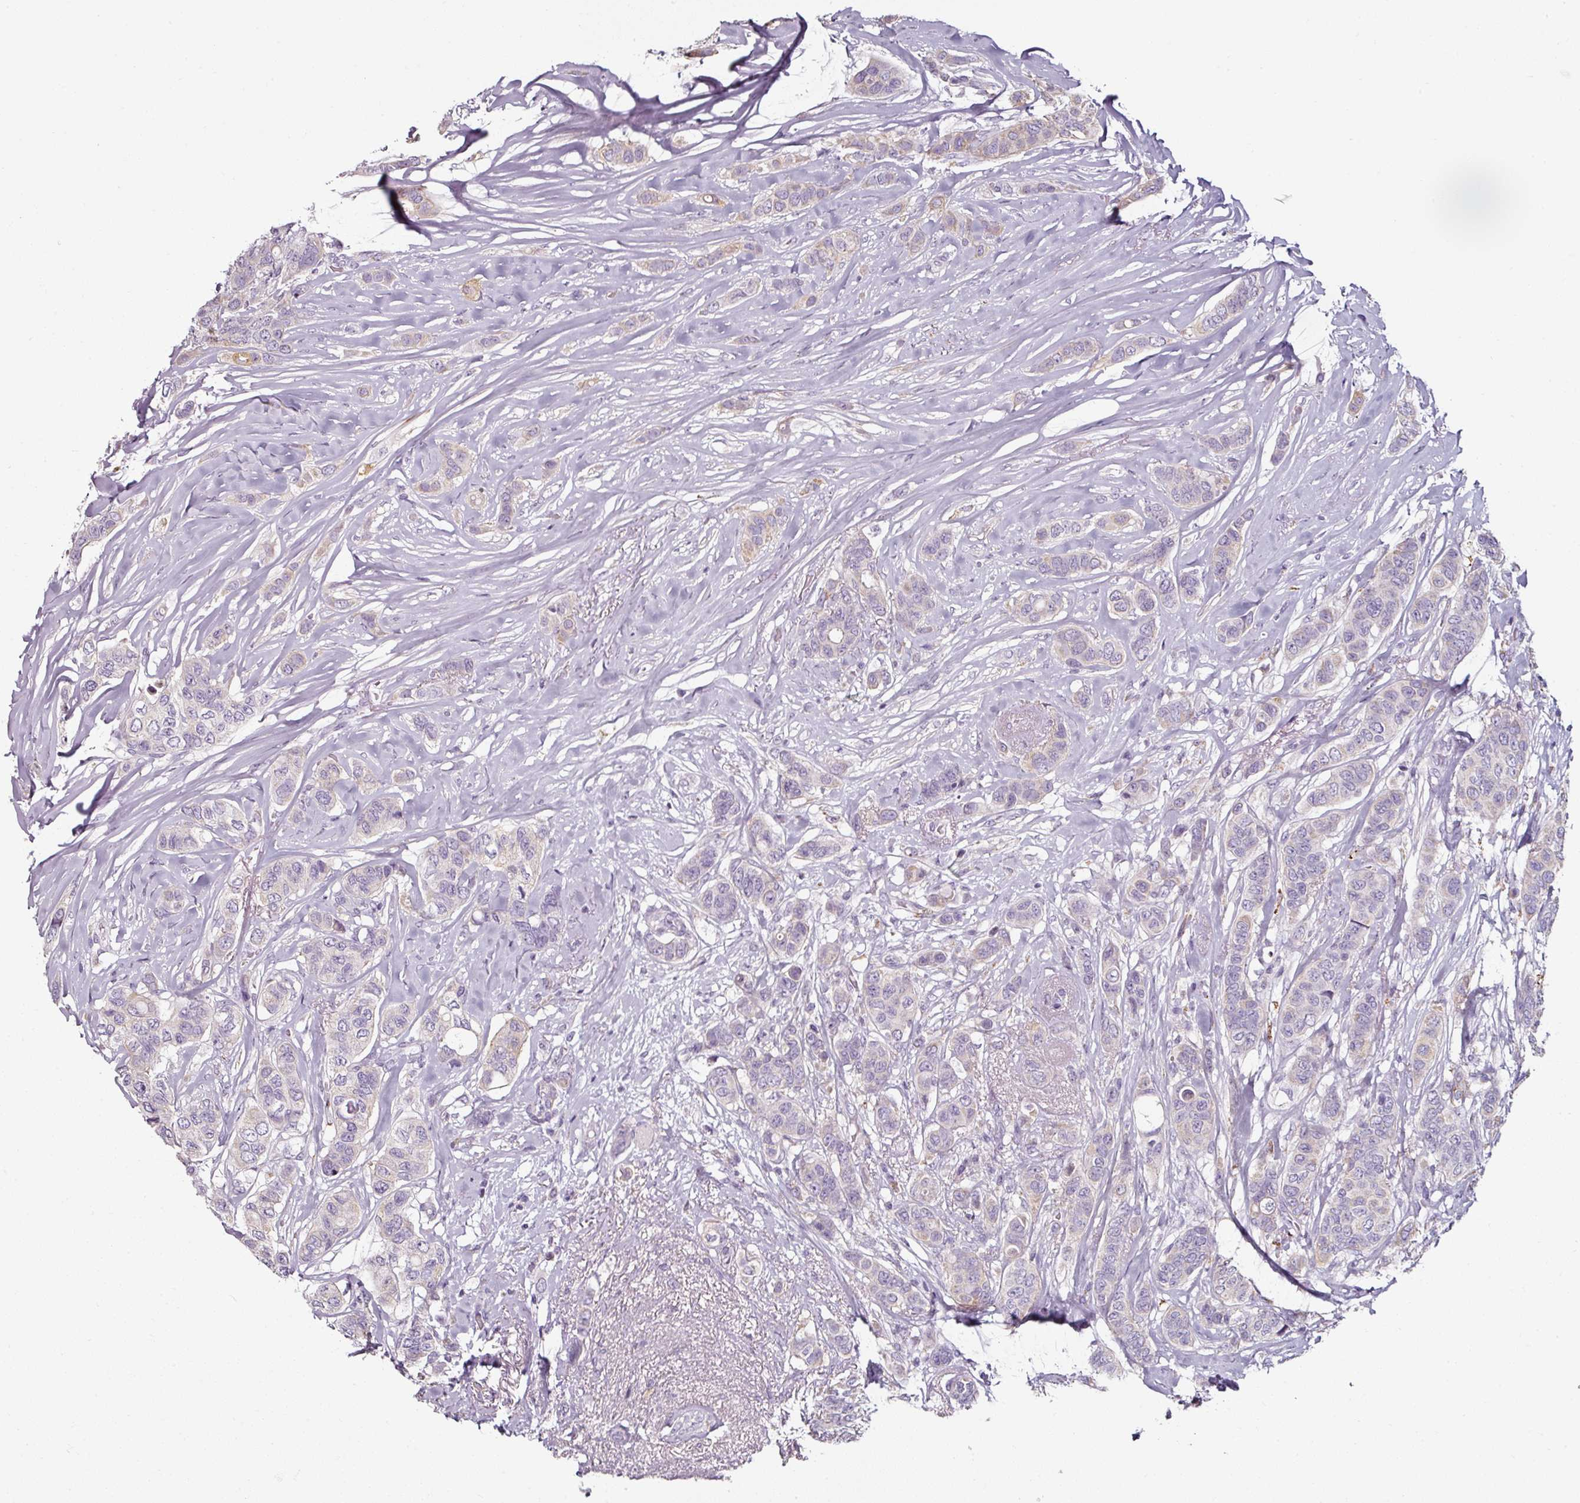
{"staining": {"intensity": "moderate", "quantity": "<25%", "location": "cytoplasmic/membranous"}, "tissue": "breast cancer", "cell_type": "Tumor cells", "image_type": "cancer", "snomed": [{"axis": "morphology", "description": "Lobular carcinoma"}, {"axis": "topography", "description": "Breast"}], "caption": "Approximately <25% of tumor cells in human lobular carcinoma (breast) display moderate cytoplasmic/membranous protein positivity as visualized by brown immunohistochemical staining.", "gene": "CAP2", "patient": {"sex": "female", "age": 51}}